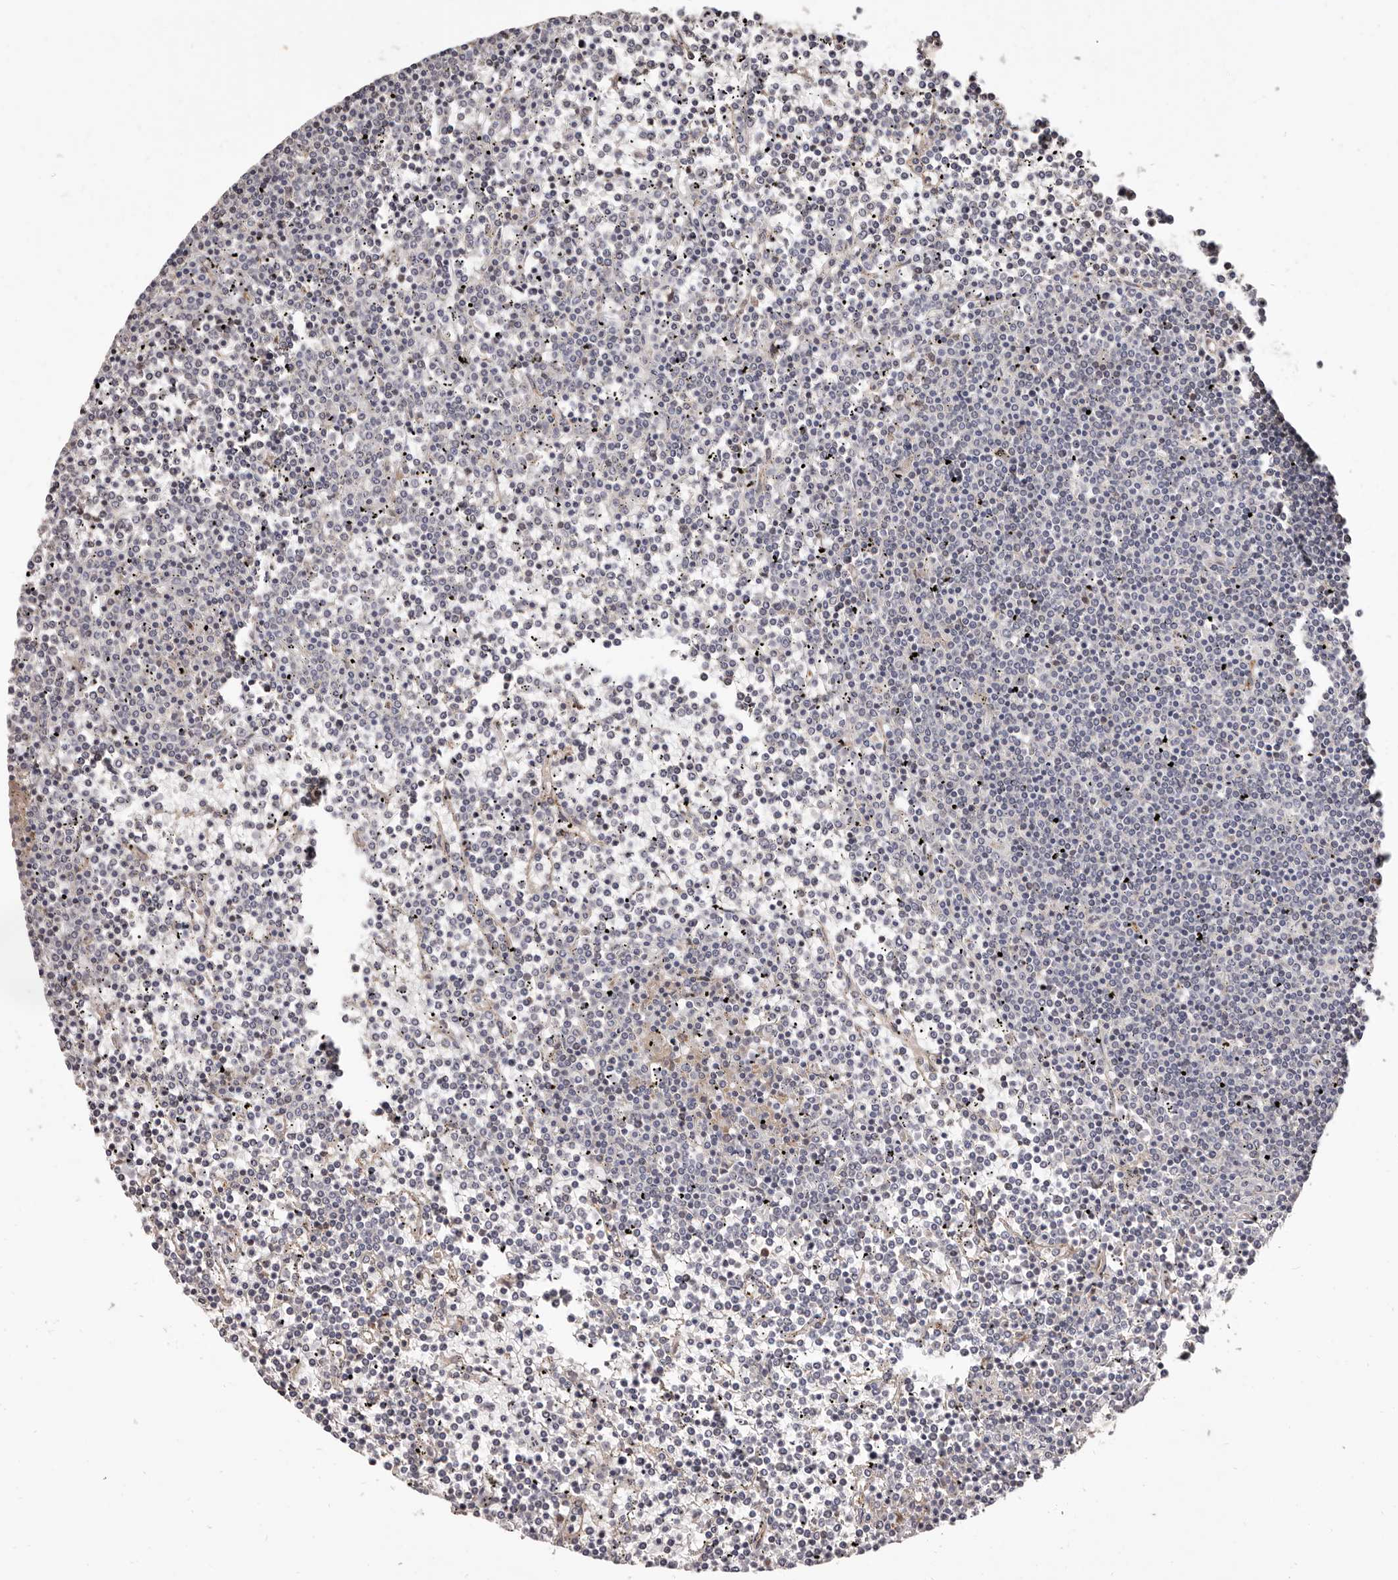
{"staining": {"intensity": "negative", "quantity": "none", "location": "none"}, "tissue": "lymphoma", "cell_type": "Tumor cells", "image_type": "cancer", "snomed": [{"axis": "morphology", "description": "Malignant lymphoma, non-Hodgkin's type, Low grade"}, {"axis": "topography", "description": "Spleen"}], "caption": "DAB immunohistochemical staining of human lymphoma exhibits no significant positivity in tumor cells. (DAB immunohistochemistry, high magnification).", "gene": "TRIP13", "patient": {"sex": "female", "age": 19}}